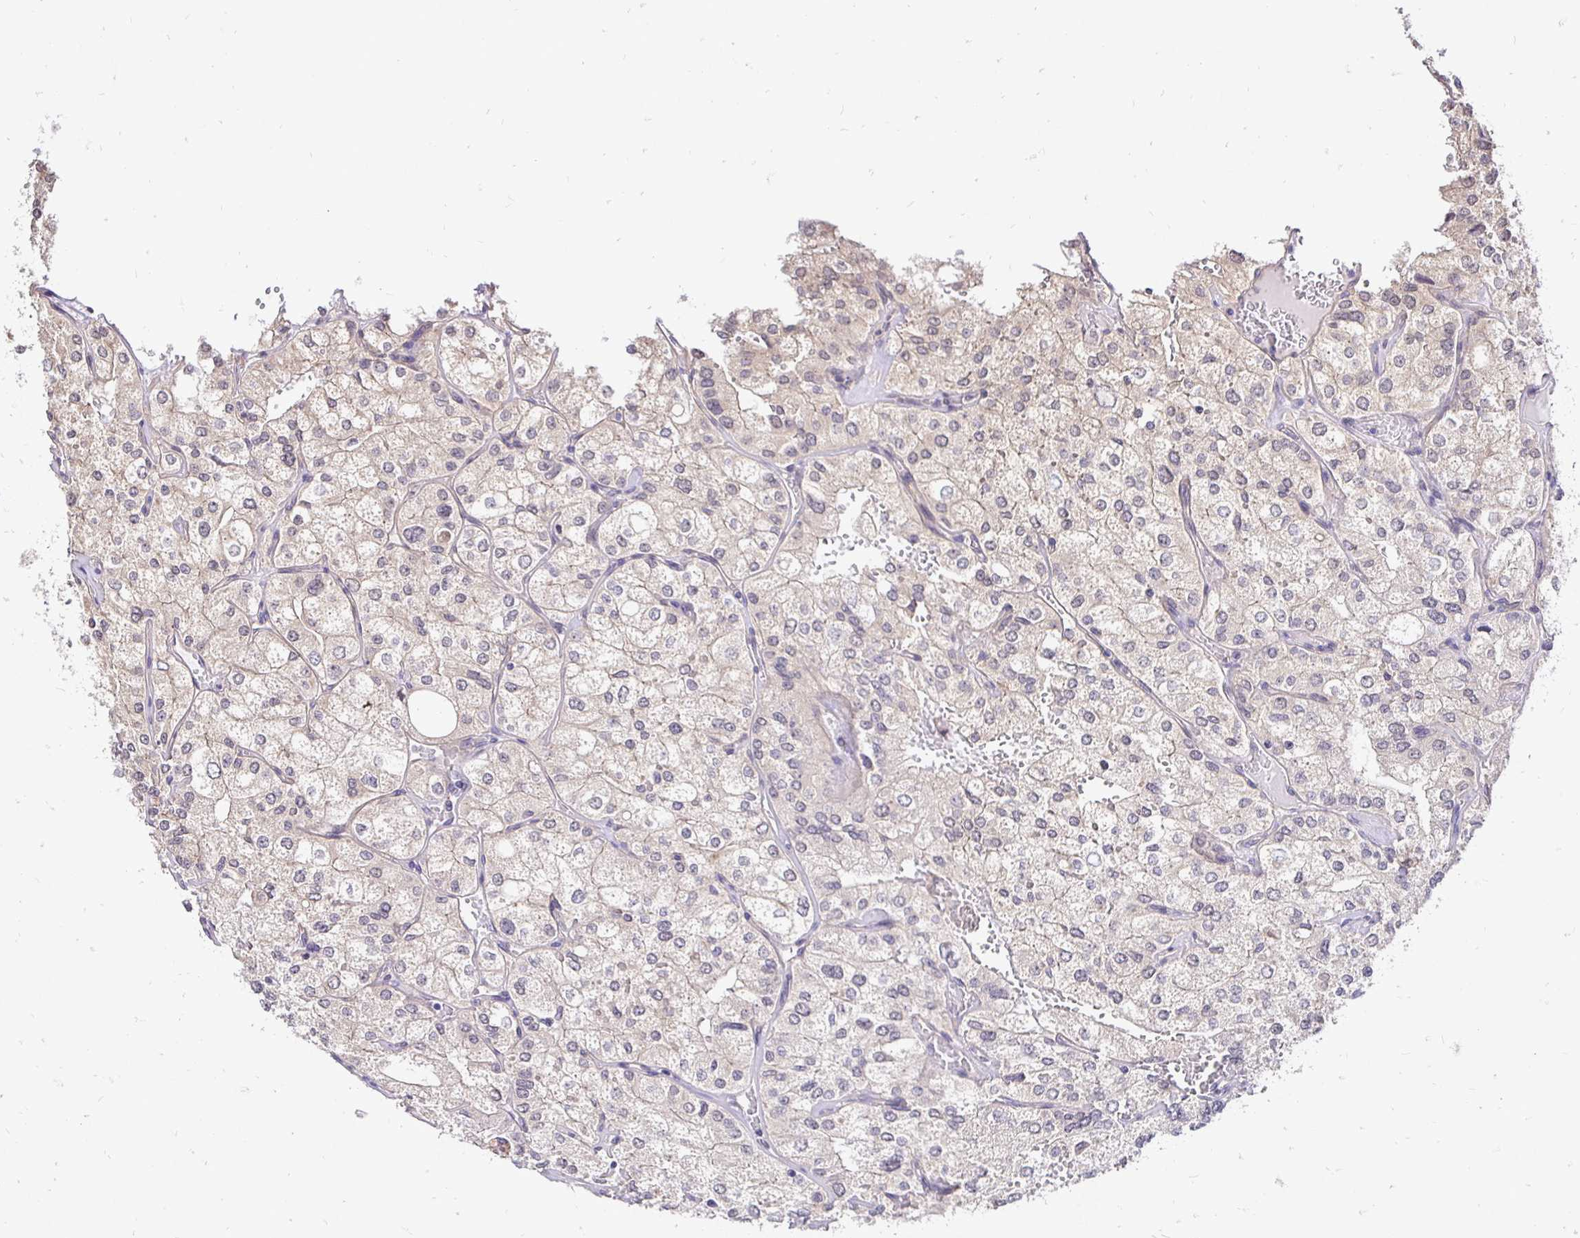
{"staining": {"intensity": "negative", "quantity": "none", "location": "none"}, "tissue": "renal cancer", "cell_type": "Tumor cells", "image_type": "cancer", "snomed": [{"axis": "morphology", "description": "Adenocarcinoma, NOS"}, {"axis": "topography", "description": "Kidney"}], "caption": "DAB immunohistochemical staining of human renal cancer (adenocarcinoma) shows no significant positivity in tumor cells.", "gene": "SLC9A1", "patient": {"sex": "female", "age": 70}}